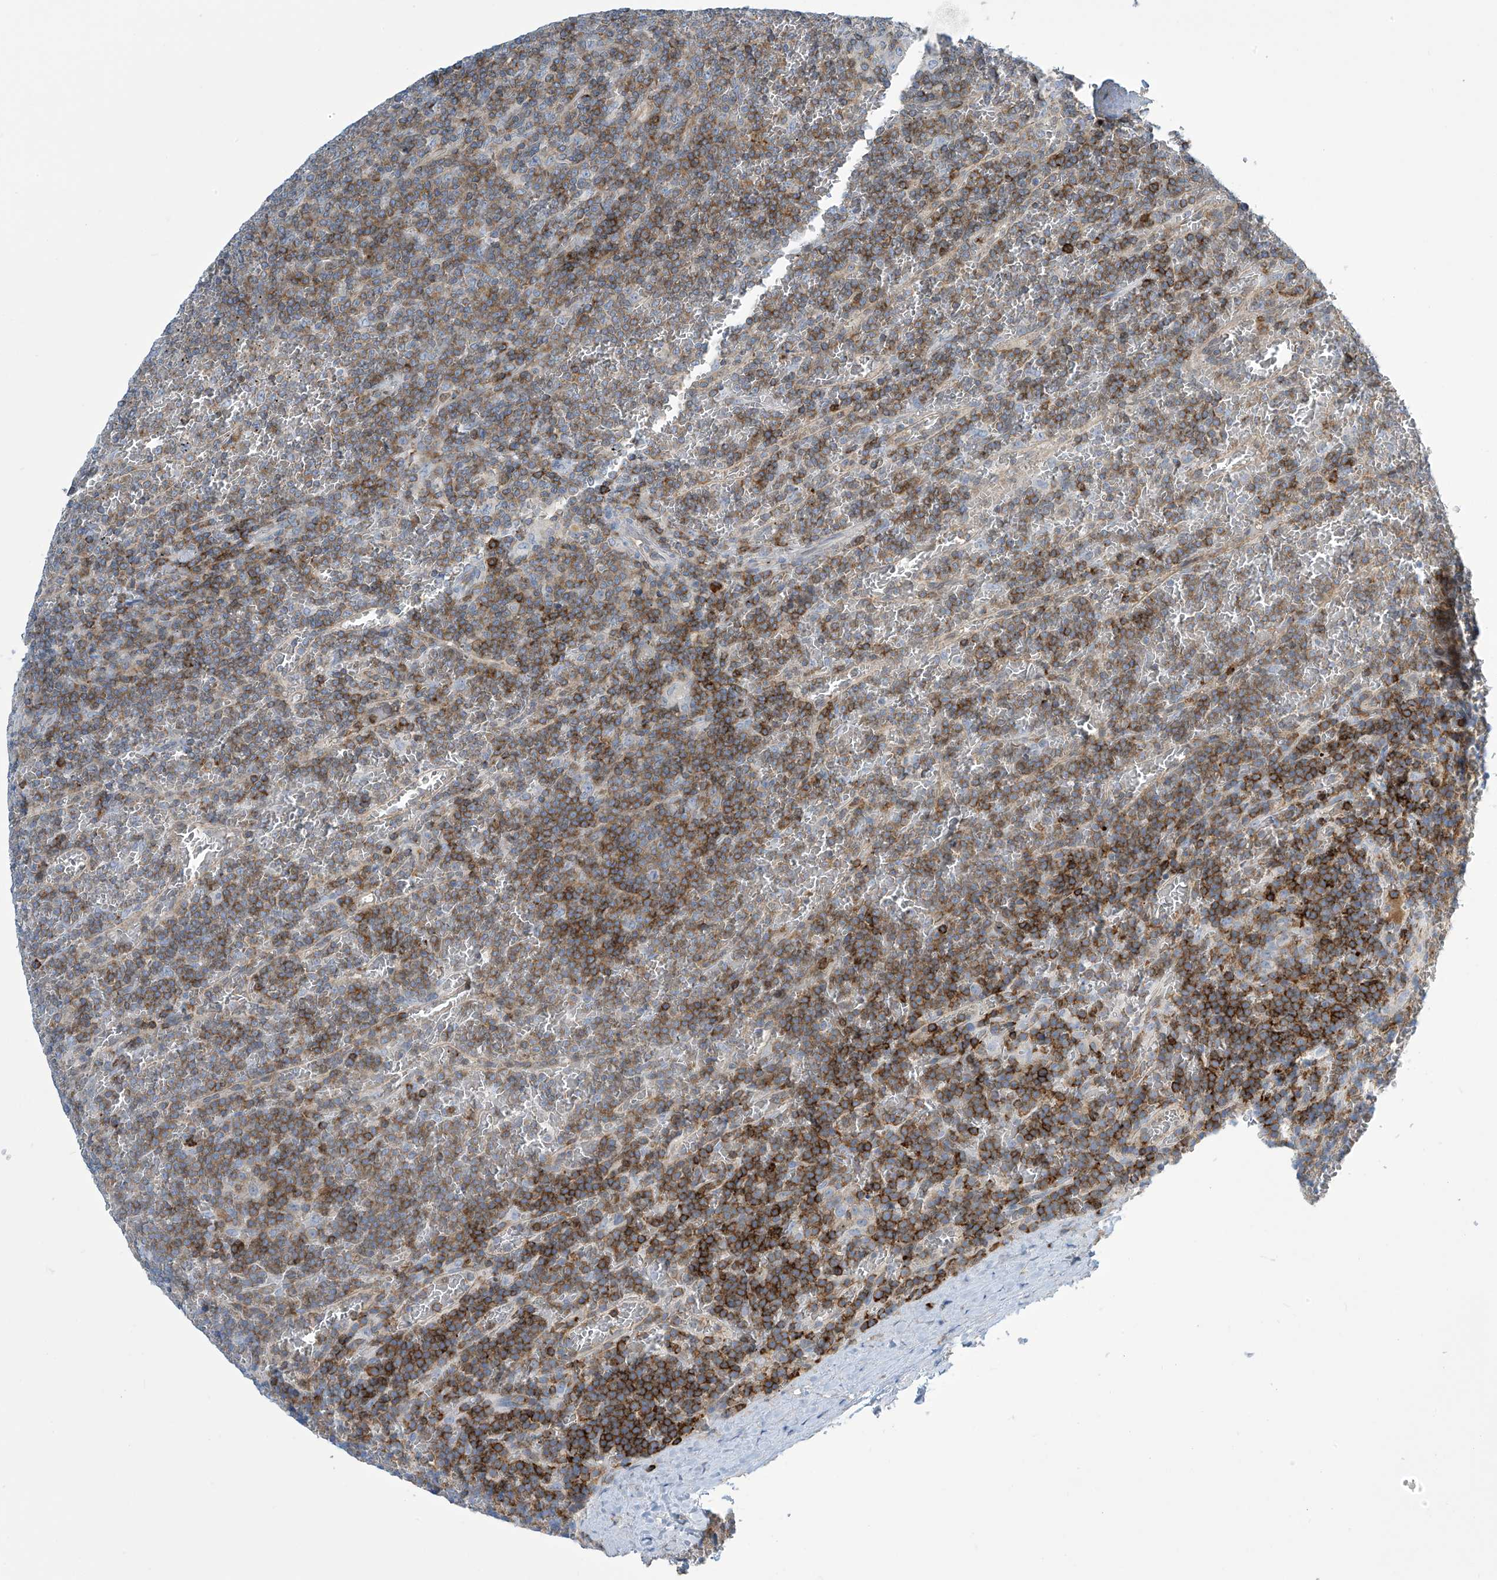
{"staining": {"intensity": "moderate", "quantity": "25%-75%", "location": "cytoplasmic/membranous"}, "tissue": "lymphoma", "cell_type": "Tumor cells", "image_type": "cancer", "snomed": [{"axis": "morphology", "description": "Malignant lymphoma, non-Hodgkin's type, Low grade"}, {"axis": "topography", "description": "Spleen"}], "caption": "This histopathology image shows immunohistochemistry staining of human lymphoma, with medium moderate cytoplasmic/membranous expression in about 25%-75% of tumor cells.", "gene": "IBA57", "patient": {"sex": "female", "age": 19}}